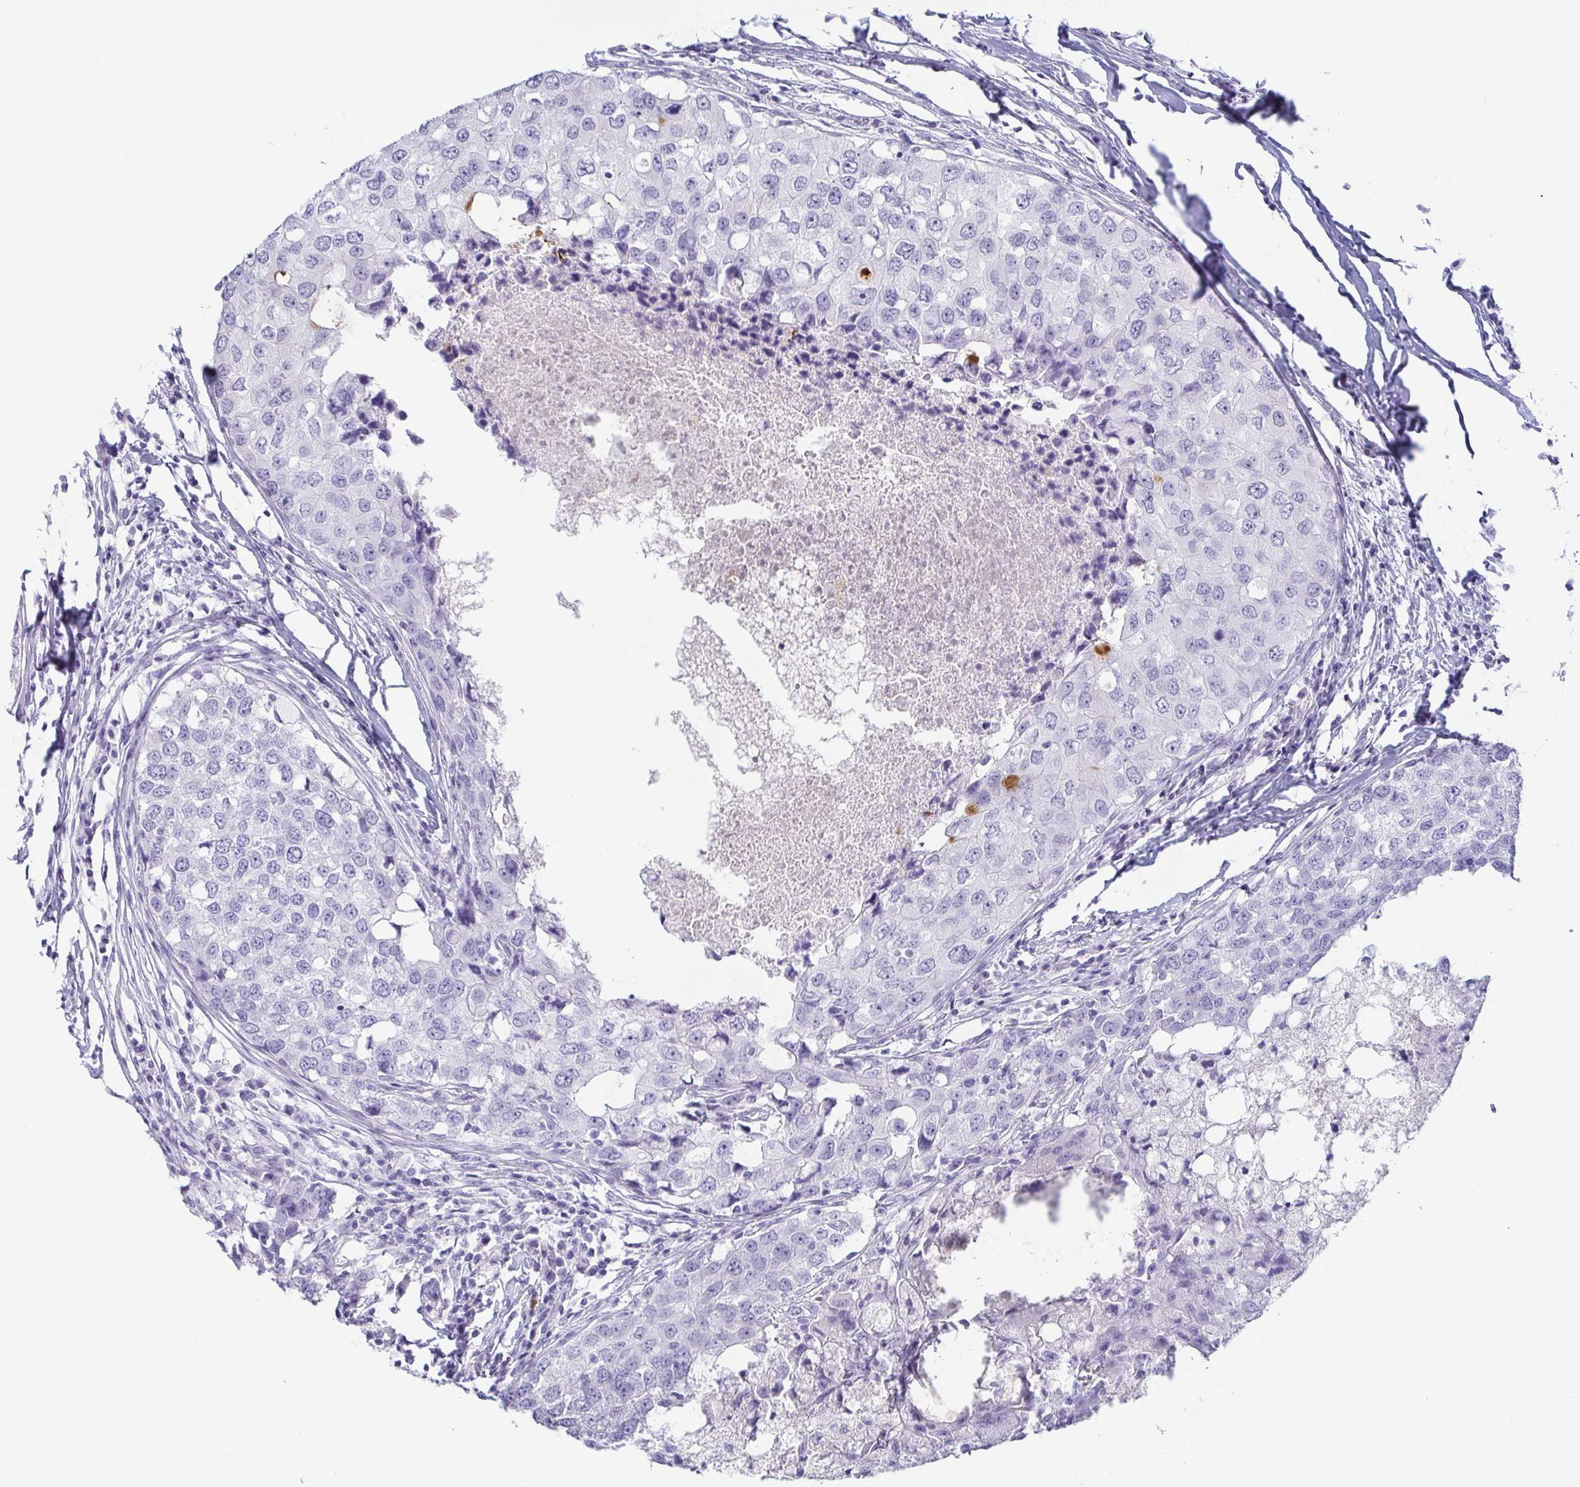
{"staining": {"intensity": "negative", "quantity": "none", "location": "none"}, "tissue": "breast cancer", "cell_type": "Tumor cells", "image_type": "cancer", "snomed": [{"axis": "morphology", "description": "Duct carcinoma"}, {"axis": "topography", "description": "Breast"}], "caption": "A photomicrograph of infiltrating ductal carcinoma (breast) stained for a protein exhibits no brown staining in tumor cells. (DAB immunohistochemistry visualized using brightfield microscopy, high magnification).", "gene": "ZG16B", "patient": {"sex": "female", "age": 27}}